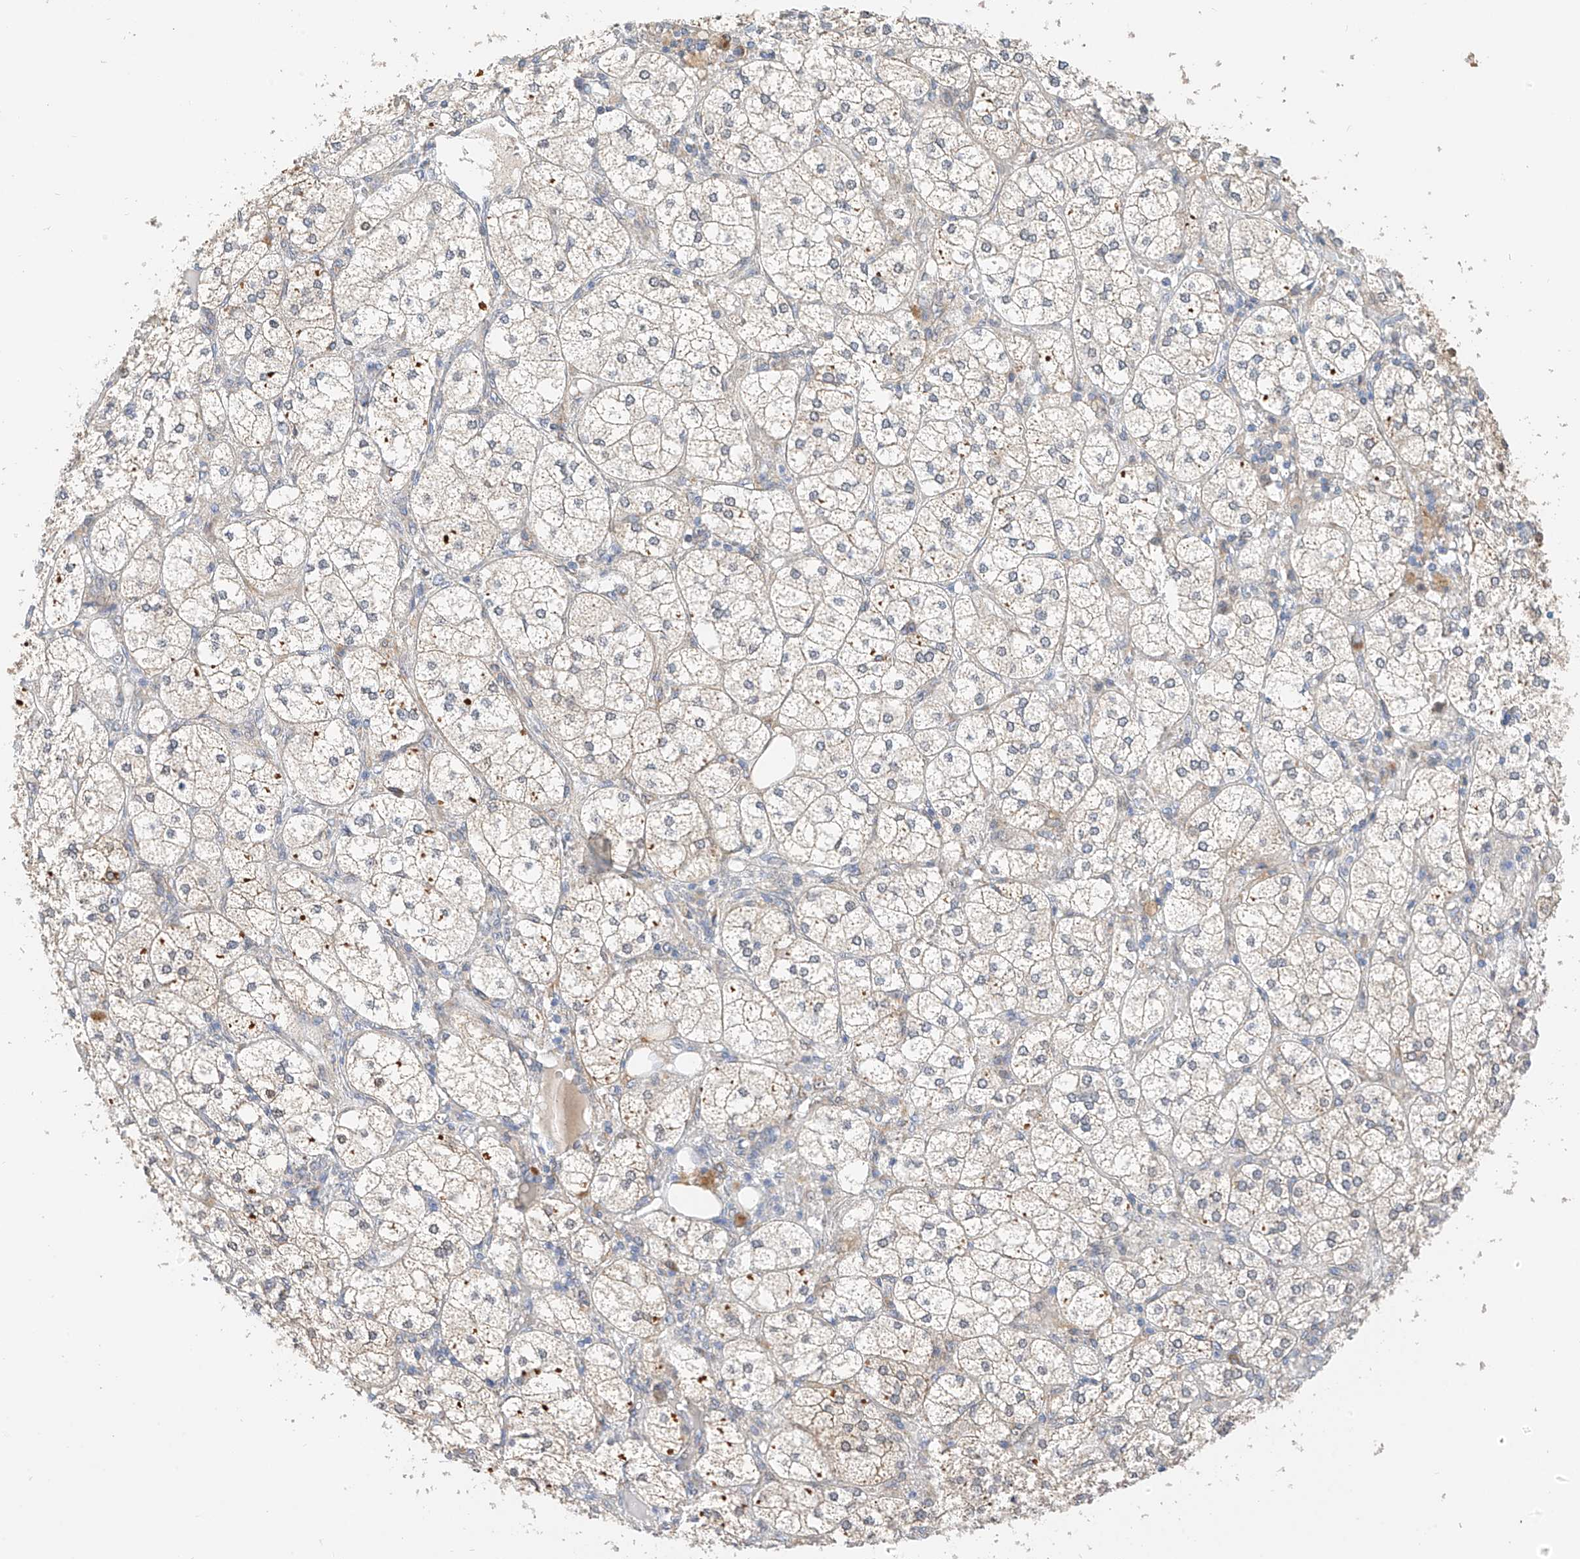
{"staining": {"intensity": "moderate", "quantity": "25%-75%", "location": "cytoplasmic/membranous"}, "tissue": "adrenal gland", "cell_type": "Glandular cells", "image_type": "normal", "snomed": [{"axis": "morphology", "description": "Normal tissue, NOS"}, {"axis": "topography", "description": "Adrenal gland"}], "caption": "Moderate cytoplasmic/membranous expression is appreciated in approximately 25%-75% of glandular cells in normal adrenal gland. (DAB (3,3'-diaminobenzidine) IHC with brightfield microscopy, high magnification).", "gene": "PPA2", "patient": {"sex": "female", "age": 61}}